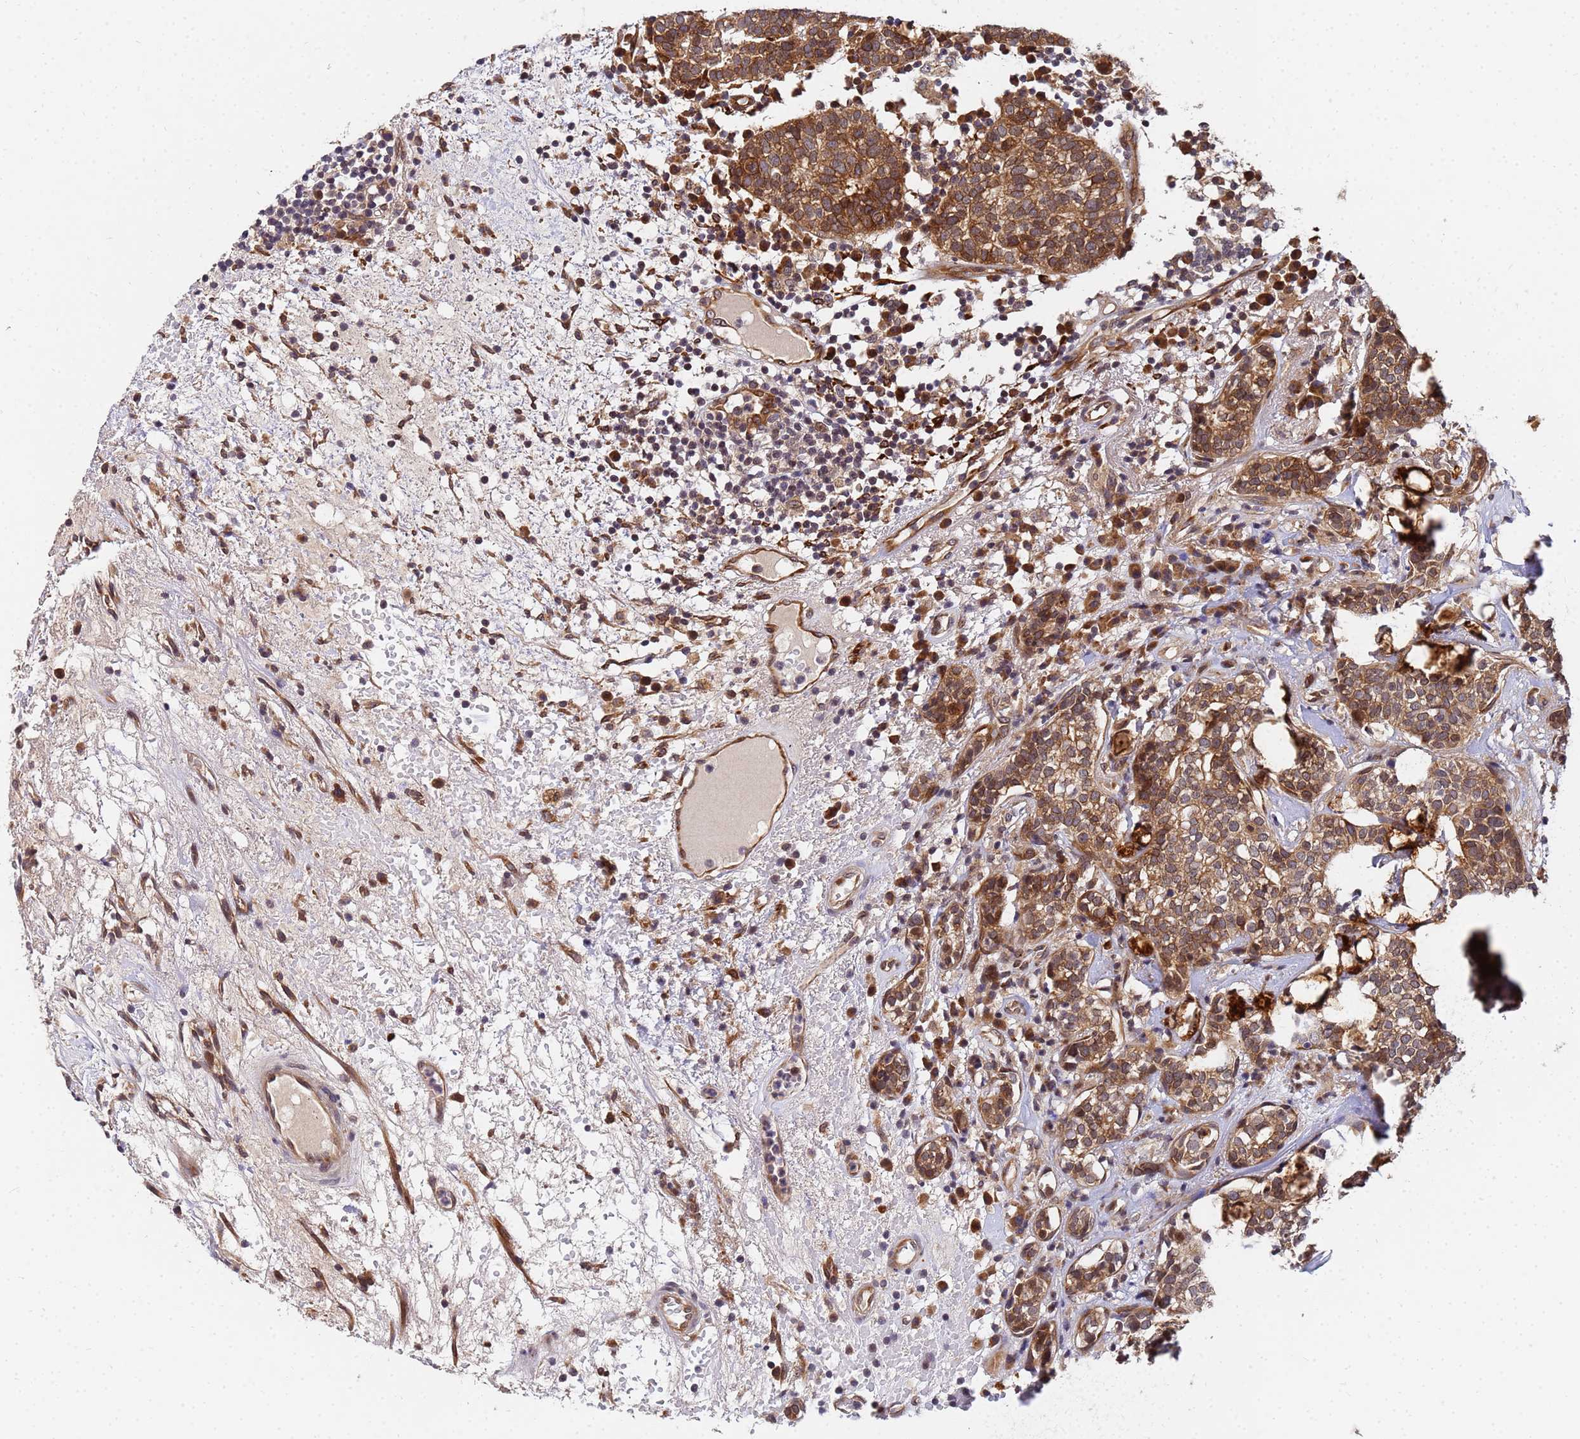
{"staining": {"intensity": "moderate", "quantity": ">75%", "location": "cytoplasmic/membranous"}, "tissue": "head and neck cancer", "cell_type": "Tumor cells", "image_type": "cancer", "snomed": [{"axis": "morphology", "description": "Adenocarcinoma, NOS"}, {"axis": "topography", "description": "Salivary gland"}, {"axis": "topography", "description": "Head-Neck"}], "caption": "Protein staining demonstrates moderate cytoplasmic/membranous staining in about >75% of tumor cells in head and neck cancer. (DAB IHC, brown staining for protein, blue staining for nuclei).", "gene": "UNC93B1", "patient": {"sex": "female", "age": 65}}